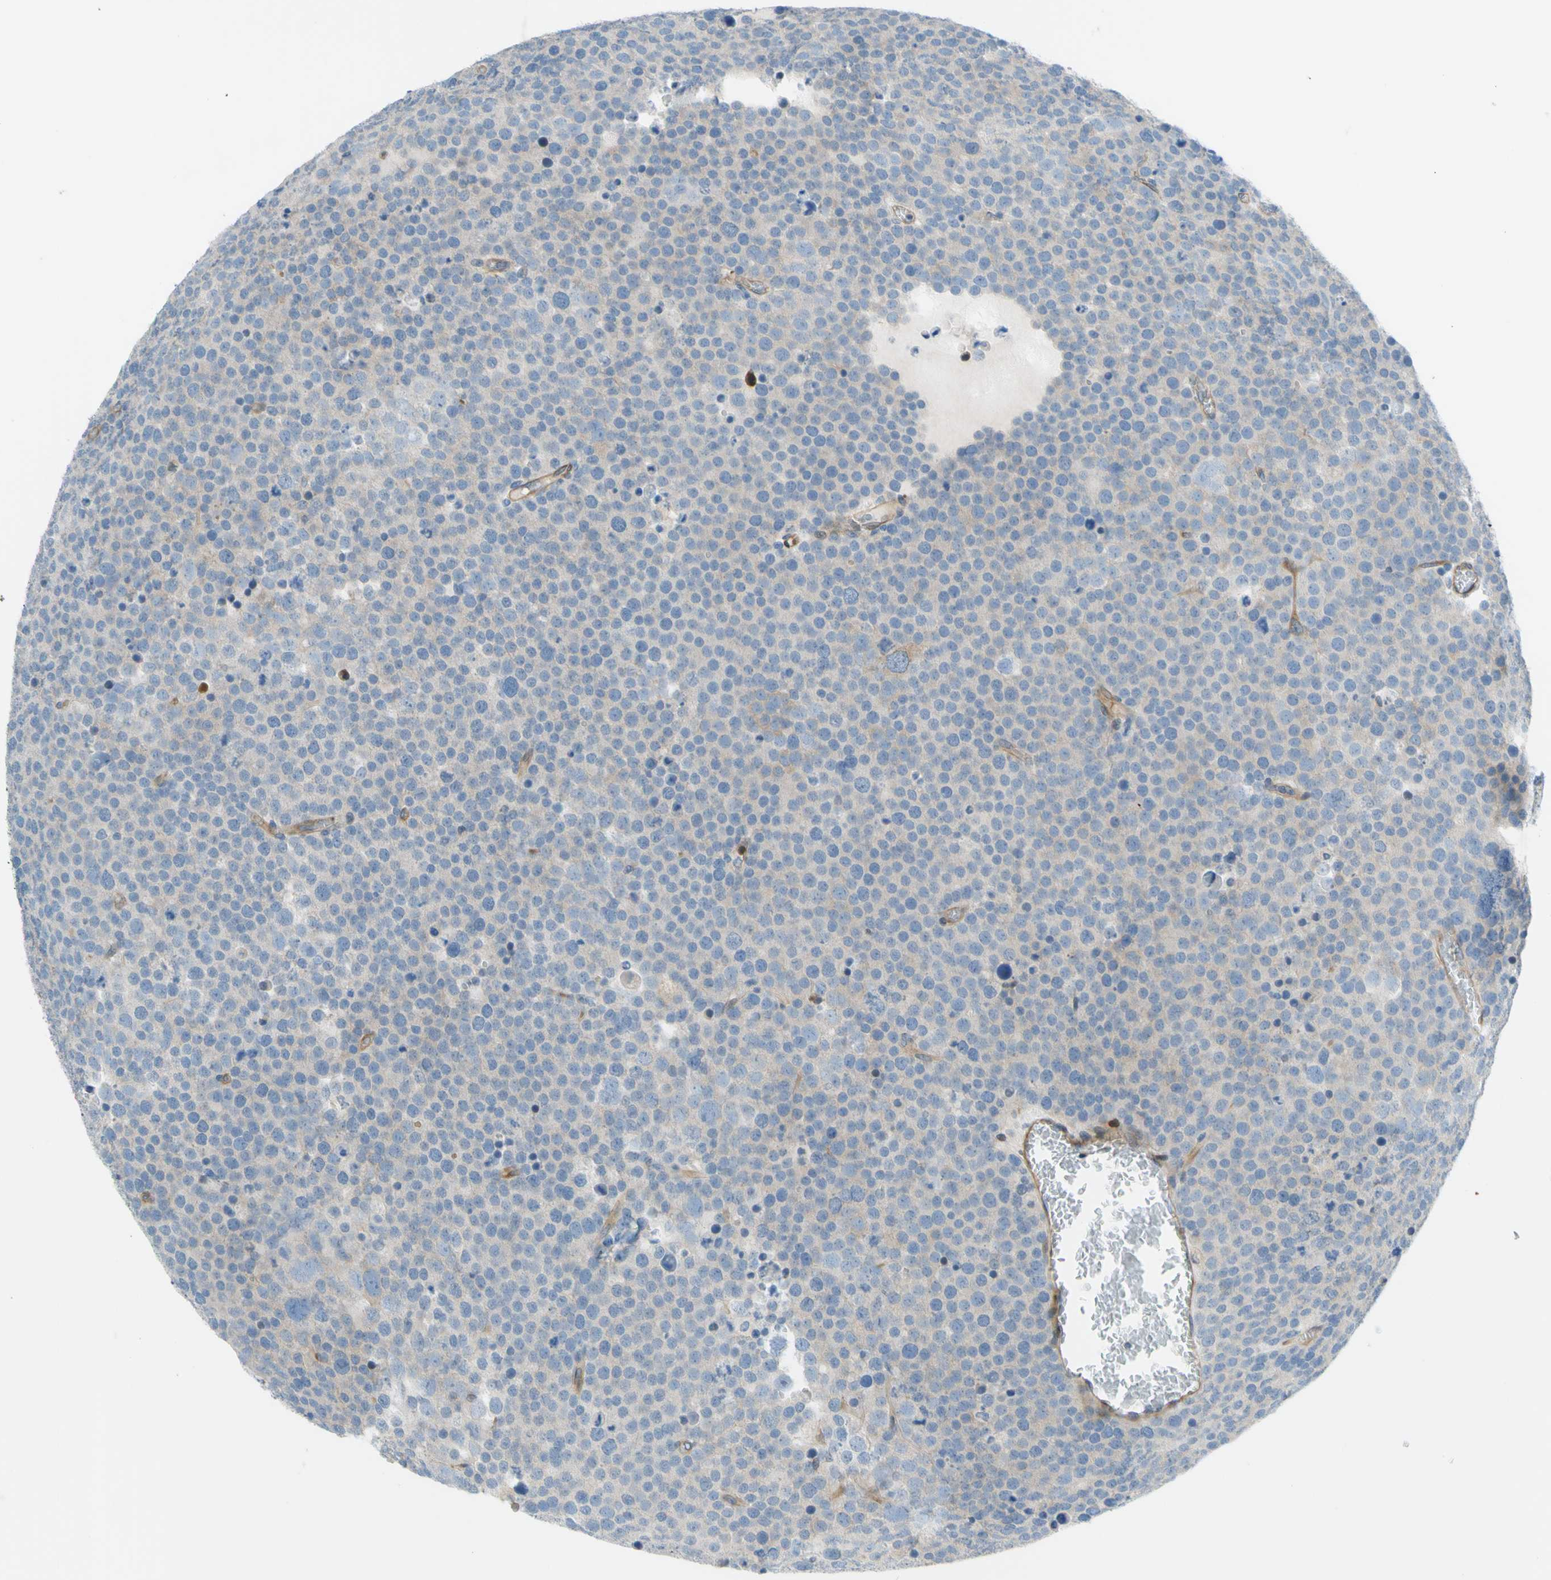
{"staining": {"intensity": "weak", "quantity": "25%-75%", "location": "cytoplasmic/membranous"}, "tissue": "testis cancer", "cell_type": "Tumor cells", "image_type": "cancer", "snomed": [{"axis": "morphology", "description": "Seminoma, NOS"}, {"axis": "topography", "description": "Testis"}], "caption": "Brown immunohistochemical staining in testis seminoma shows weak cytoplasmic/membranous expression in approximately 25%-75% of tumor cells.", "gene": "PAK2", "patient": {"sex": "male", "age": 71}}